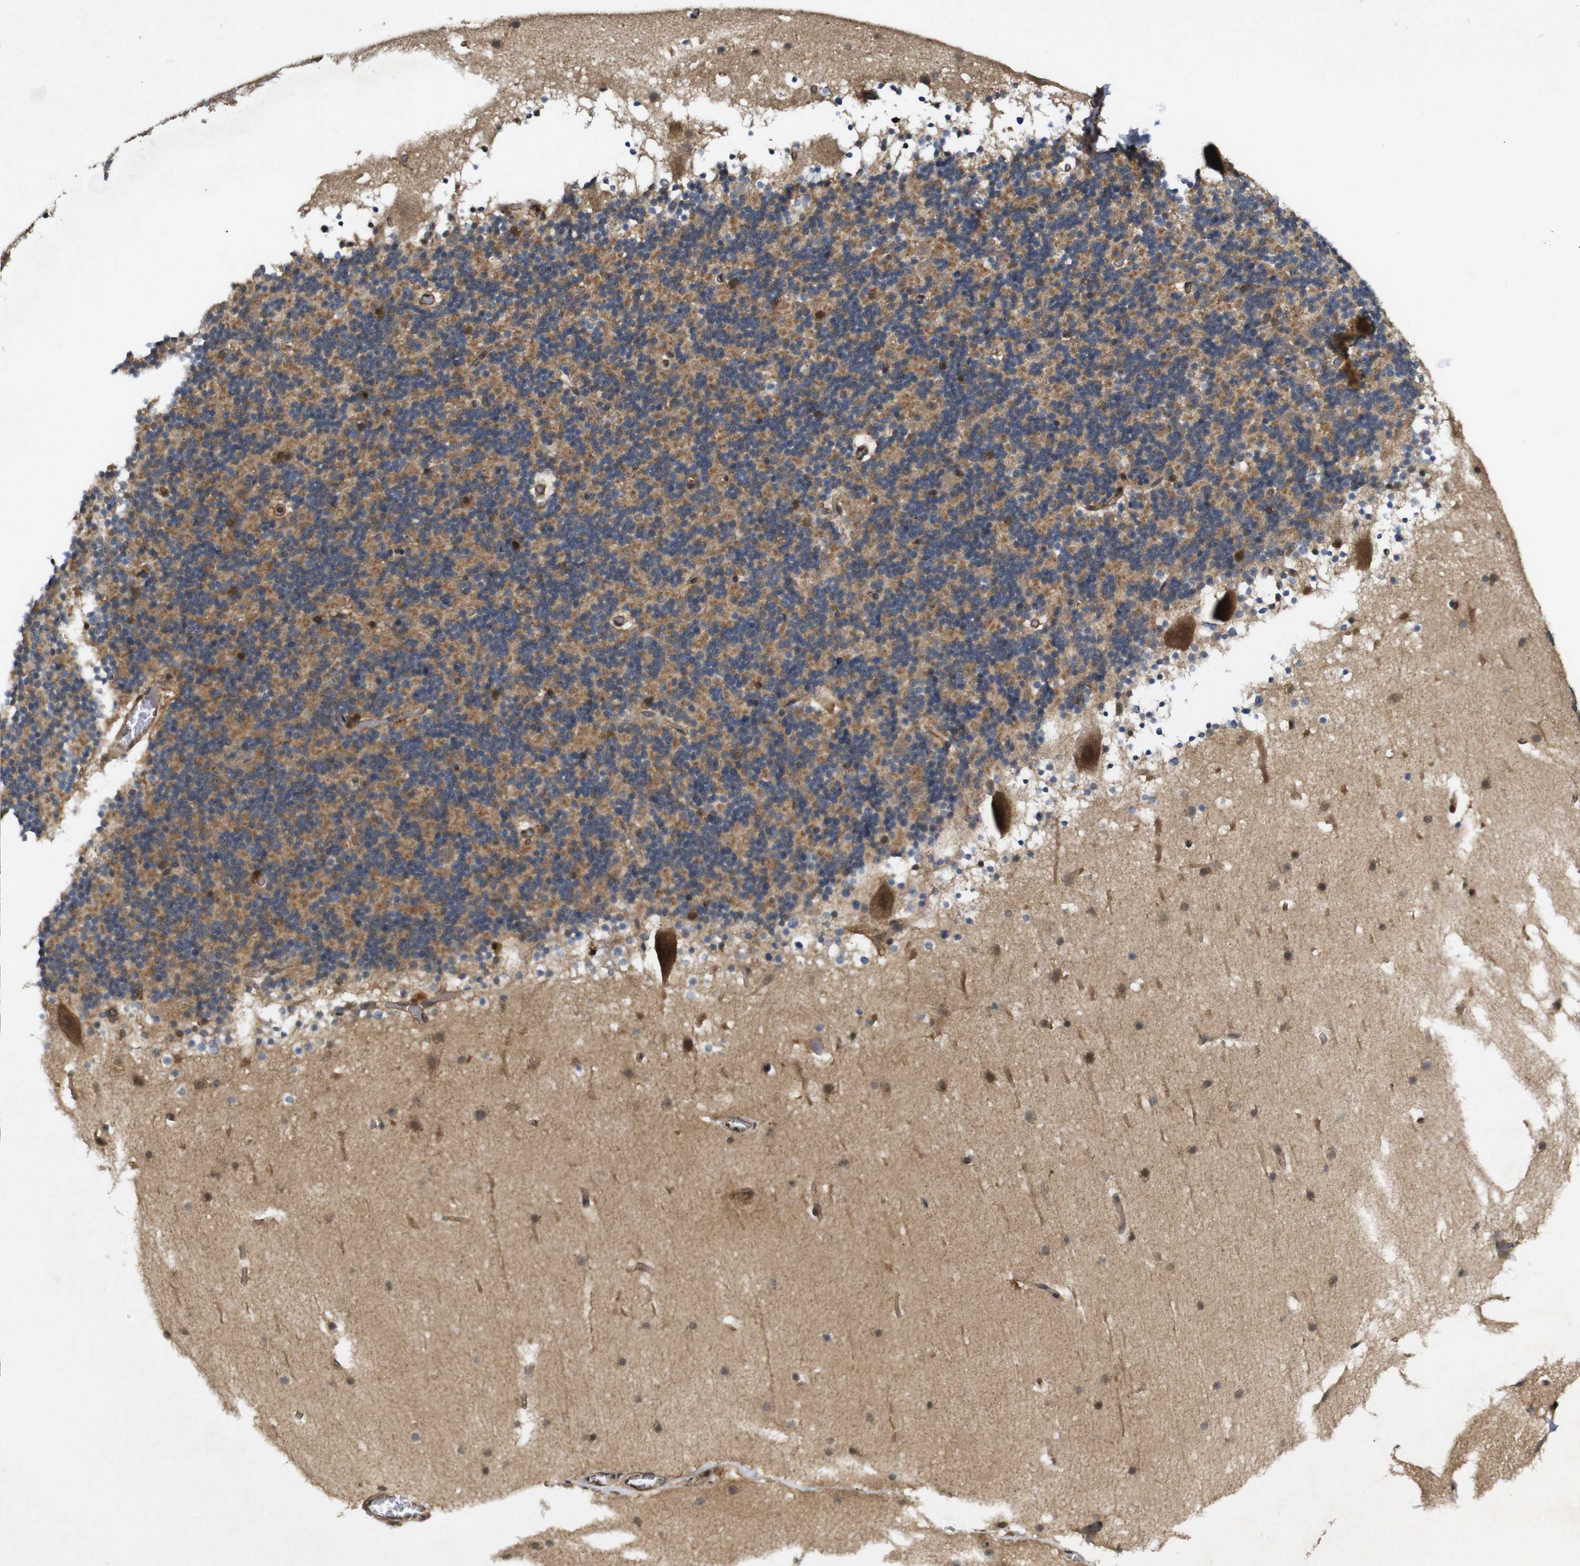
{"staining": {"intensity": "moderate", "quantity": ">75%", "location": "cytoplasmic/membranous"}, "tissue": "cerebellum", "cell_type": "Cells in granular layer", "image_type": "normal", "snomed": [{"axis": "morphology", "description": "Normal tissue, NOS"}, {"axis": "topography", "description": "Cerebellum"}], "caption": "A high-resolution image shows immunohistochemistry (IHC) staining of normal cerebellum, which displays moderate cytoplasmic/membranous positivity in about >75% of cells in granular layer.", "gene": "RIPK1", "patient": {"sex": "male", "age": 45}}